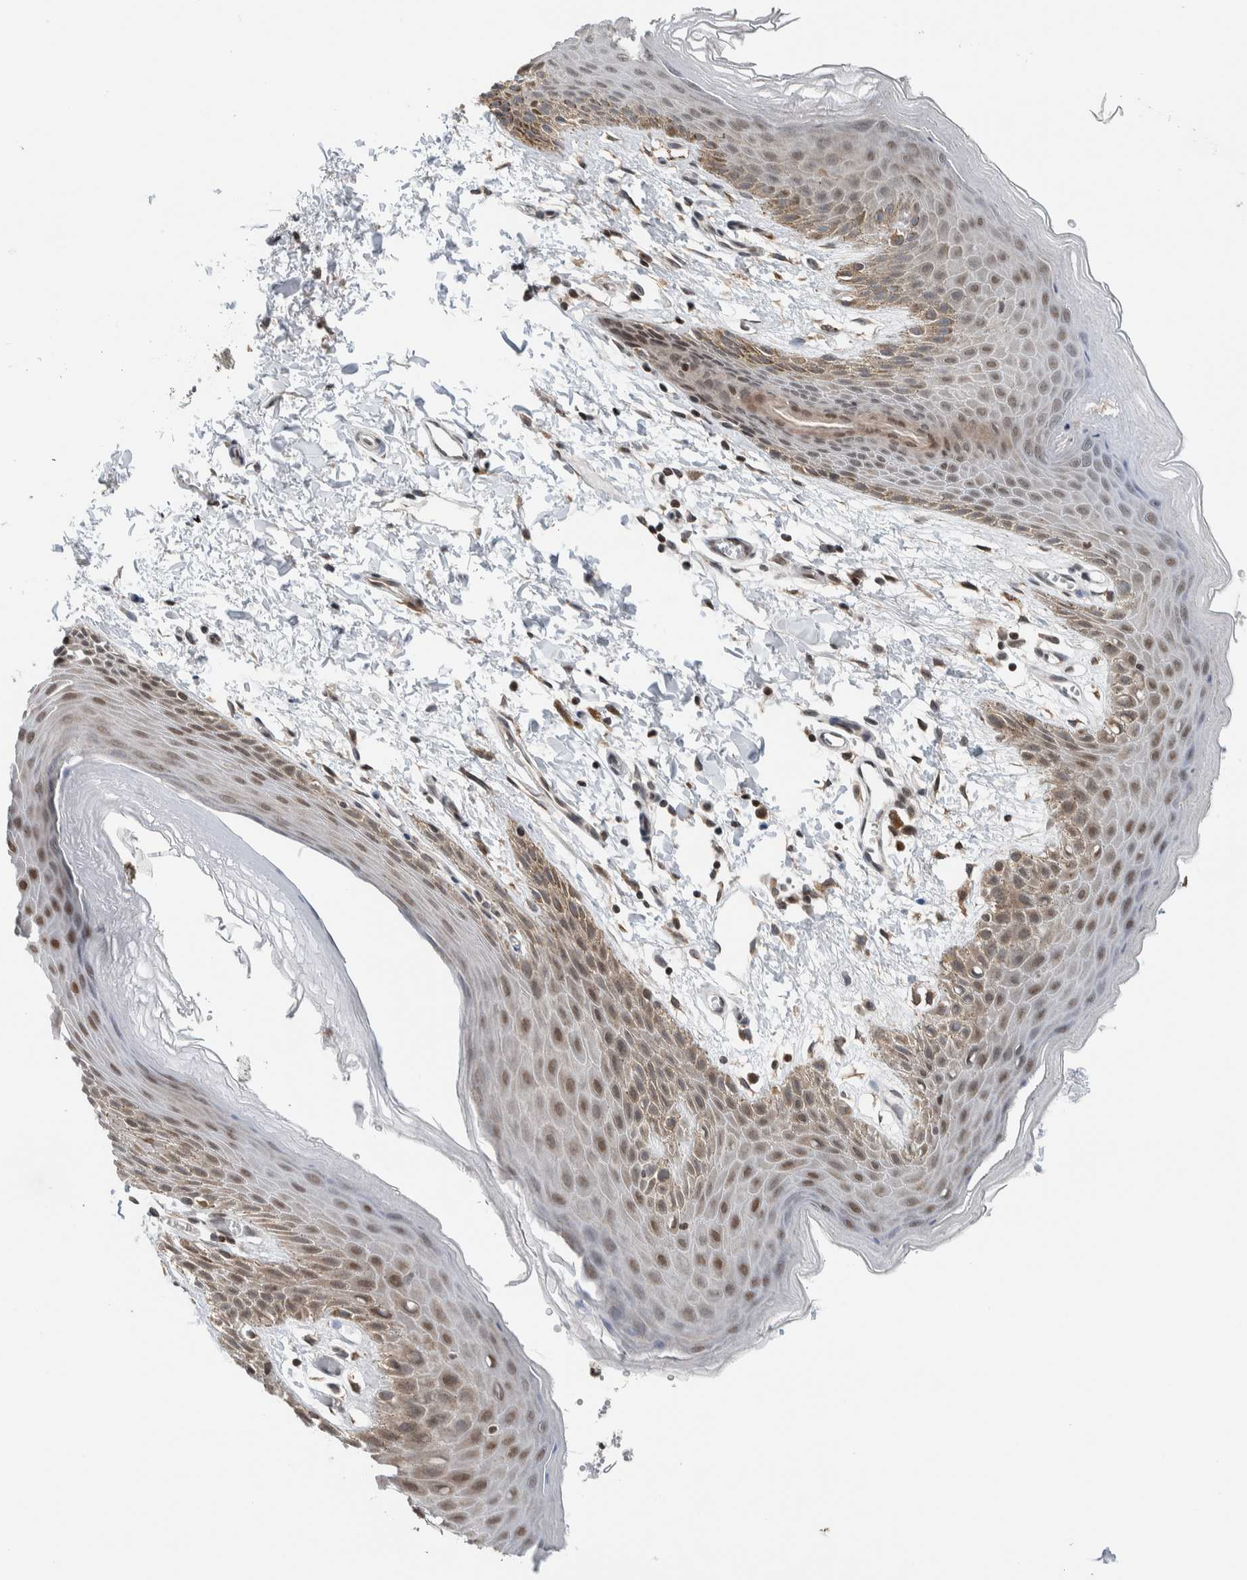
{"staining": {"intensity": "moderate", "quantity": "25%-75%", "location": "cytoplasmic/membranous,nuclear"}, "tissue": "skin", "cell_type": "Epidermal cells", "image_type": "normal", "snomed": [{"axis": "morphology", "description": "Normal tissue, NOS"}, {"axis": "topography", "description": "Anal"}, {"axis": "topography", "description": "Peripheral nerve tissue"}], "caption": "This image demonstrates immunohistochemistry staining of unremarkable skin, with medium moderate cytoplasmic/membranous,nuclear expression in approximately 25%-75% of epidermal cells.", "gene": "NPLOC4", "patient": {"sex": "male", "age": 44}}